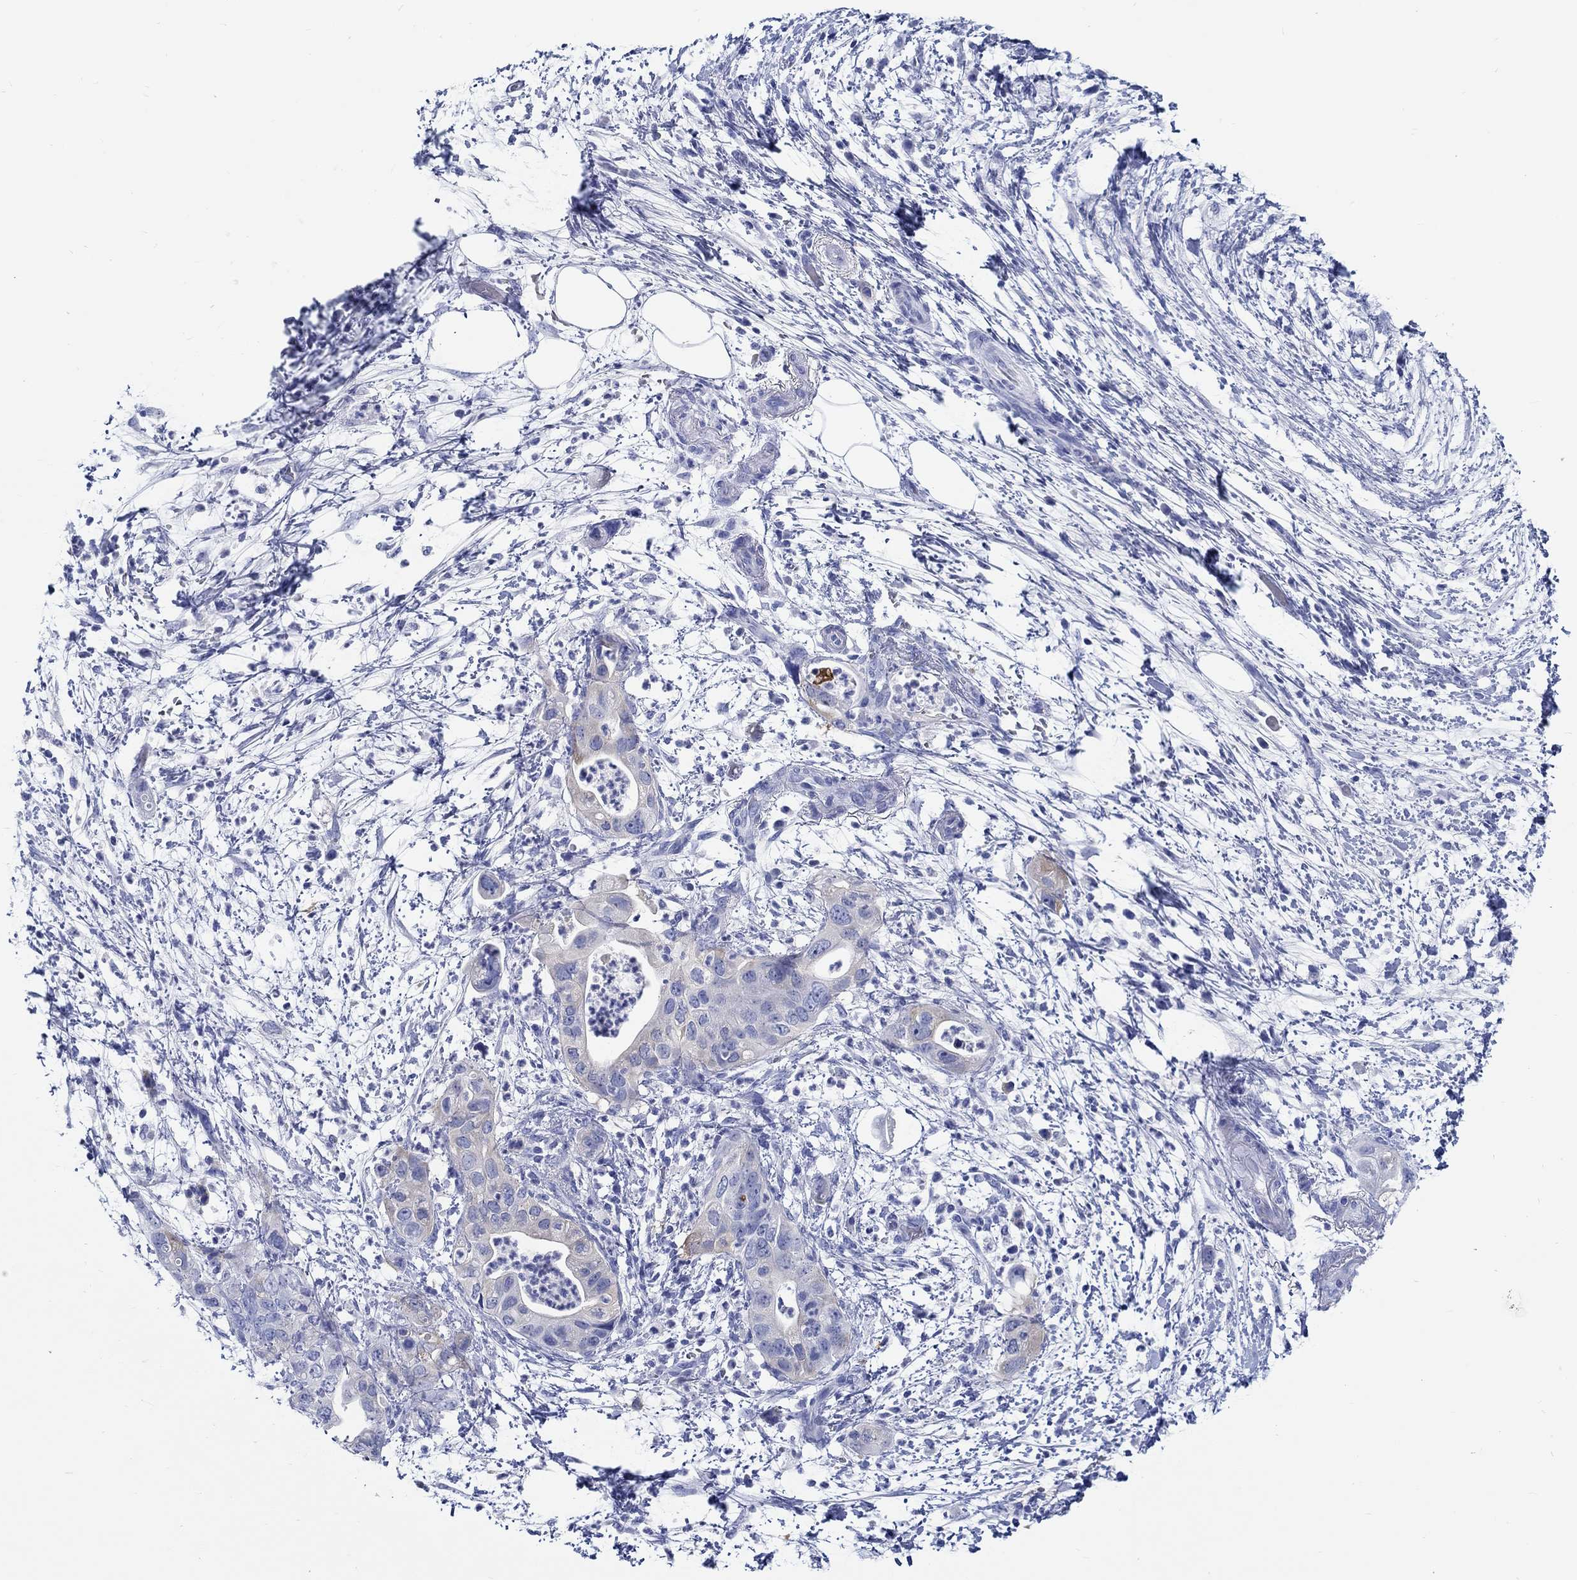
{"staining": {"intensity": "weak", "quantity": "<25%", "location": "cytoplasmic/membranous"}, "tissue": "pancreatic cancer", "cell_type": "Tumor cells", "image_type": "cancer", "snomed": [{"axis": "morphology", "description": "Adenocarcinoma, NOS"}, {"axis": "topography", "description": "Pancreas"}], "caption": "A high-resolution histopathology image shows immunohistochemistry staining of pancreatic cancer, which reveals no significant positivity in tumor cells.", "gene": "FBXO2", "patient": {"sex": "female", "age": 72}}